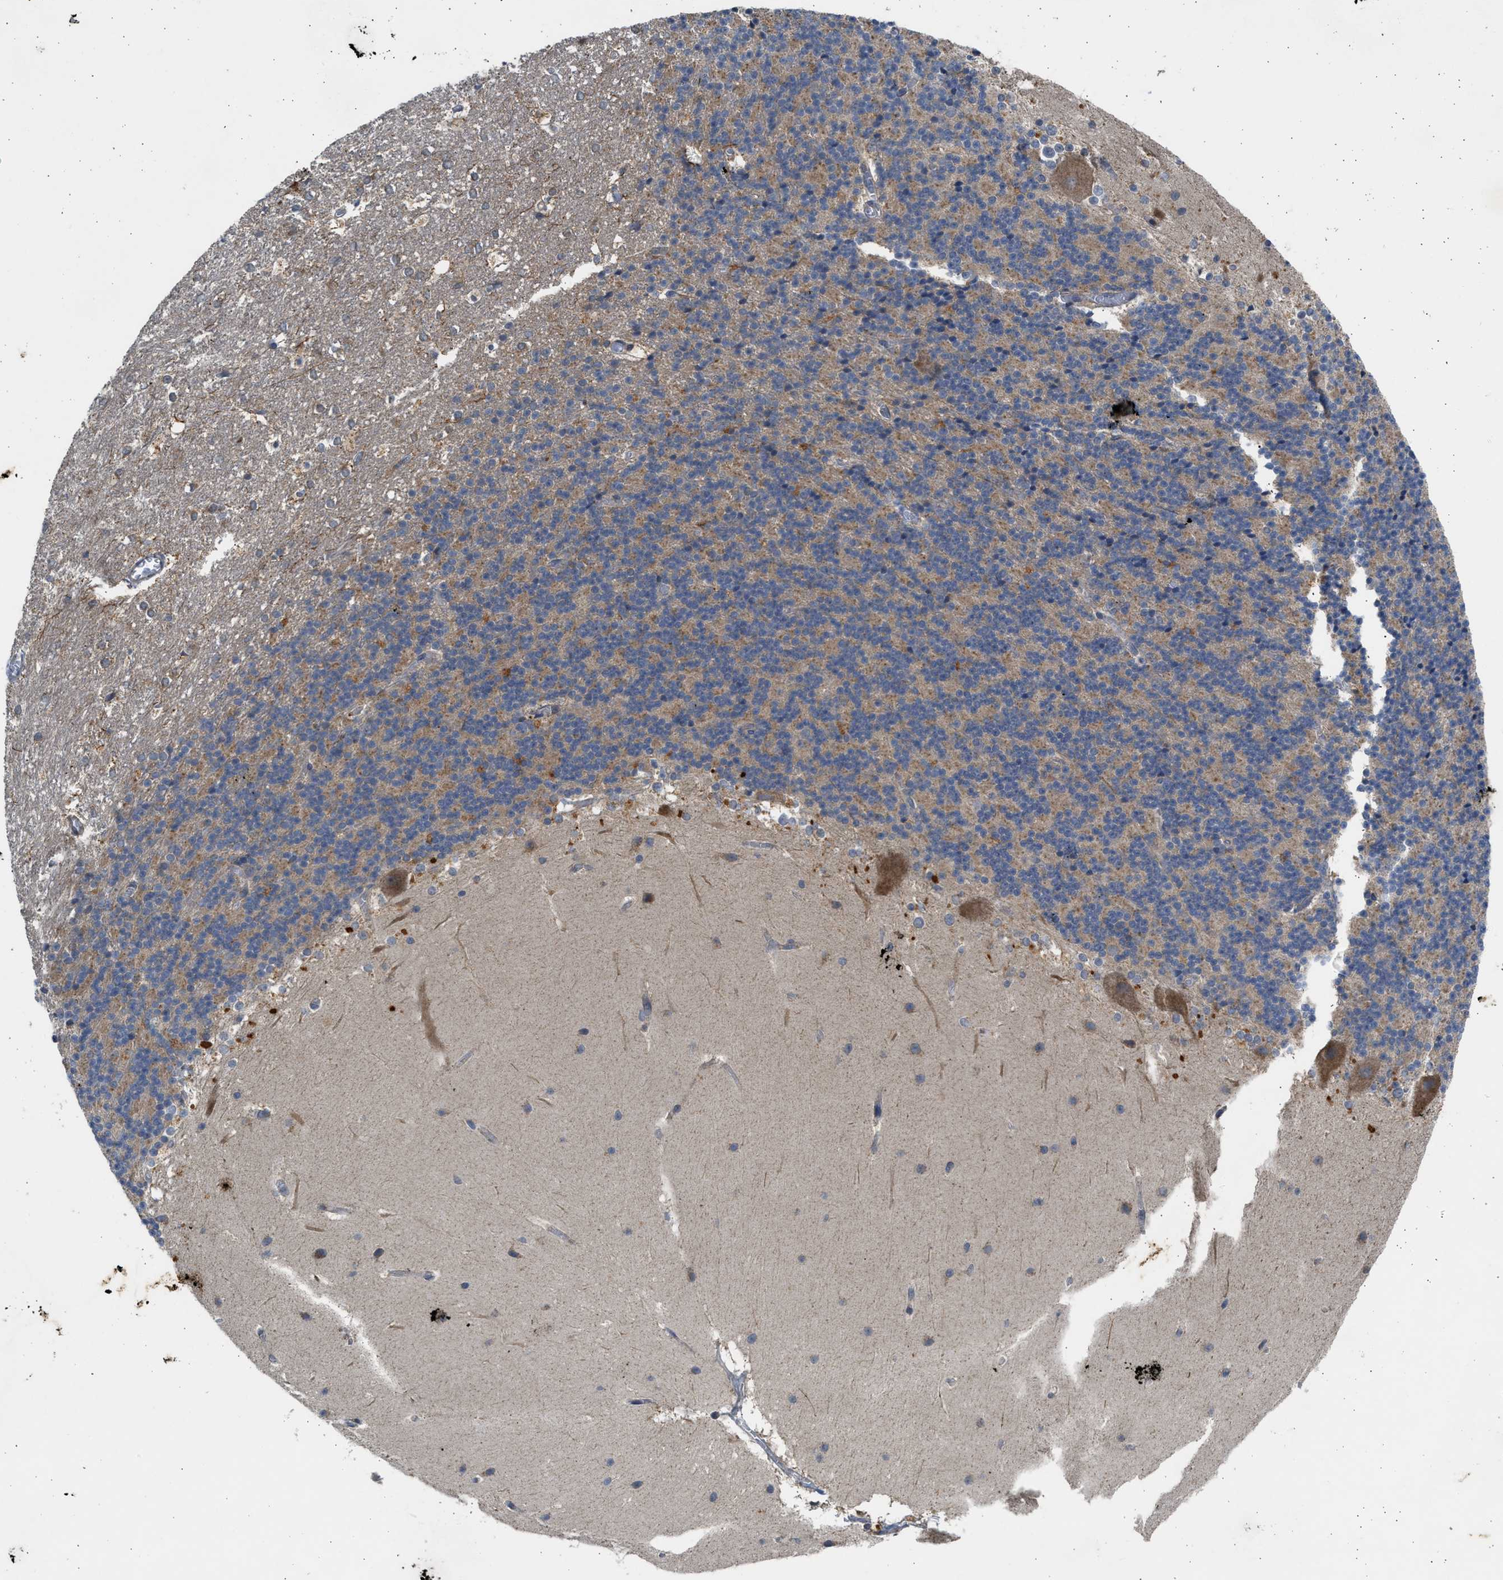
{"staining": {"intensity": "negative", "quantity": "none", "location": "none"}, "tissue": "cerebellum", "cell_type": "Cells in granular layer", "image_type": "normal", "snomed": [{"axis": "morphology", "description": "Normal tissue, NOS"}, {"axis": "topography", "description": "Cerebellum"}], "caption": "Cerebellum stained for a protein using IHC exhibits no expression cells in granular layer.", "gene": "CYP1A1", "patient": {"sex": "female", "age": 19}}